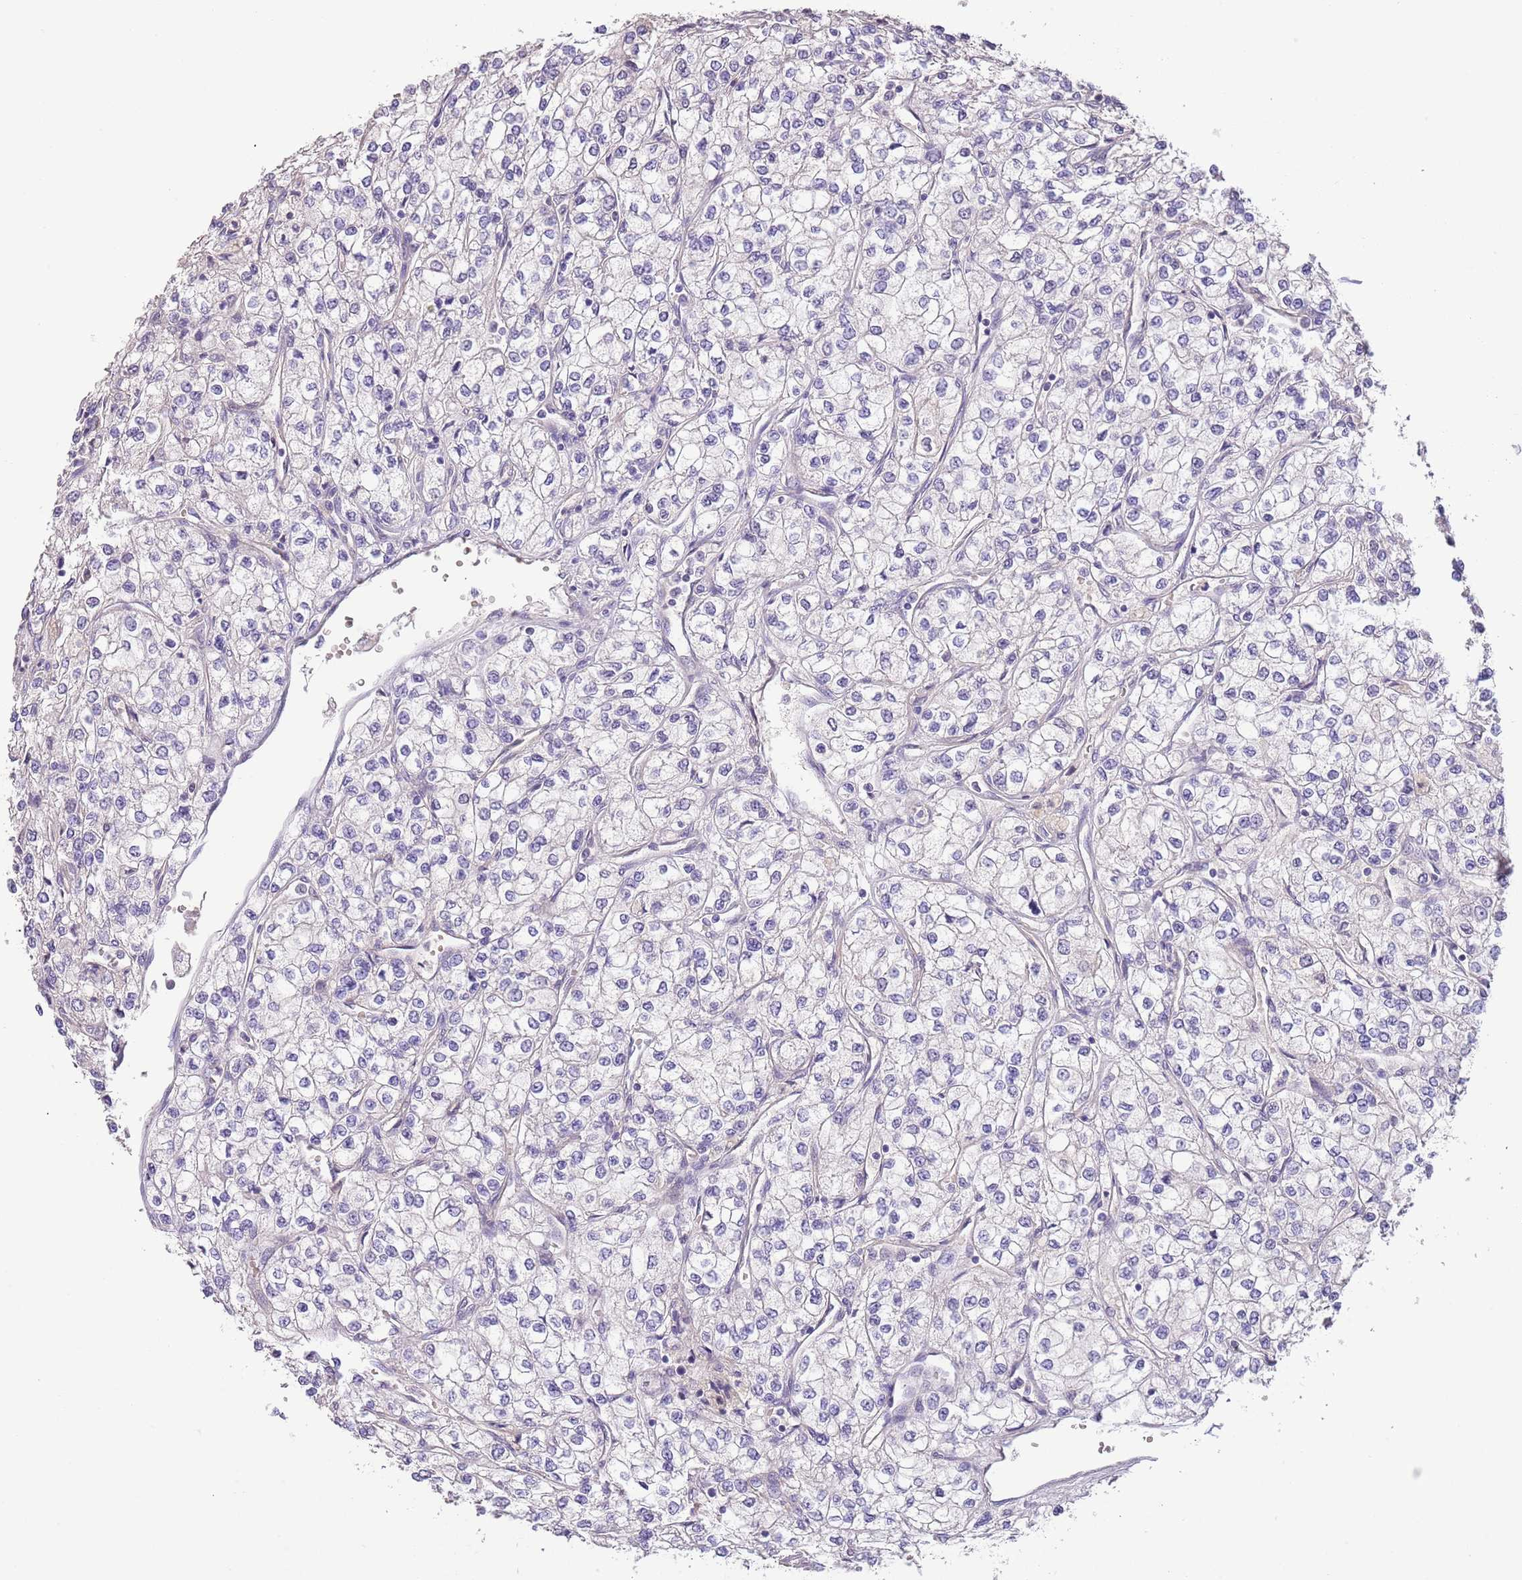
{"staining": {"intensity": "negative", "quantity": "none", "location": "none"}, "tissue": "renal cancer", "cell_type": "Tumor cells", "image_type": "cancer", "snomed": [{"axis": "morphology", "description": "Adenocarcinoma, NOS"}, {"axis": "topography", "description": "Kidney"}], "caption": "Immunohistochemical staining of renal cancer (adenocarcinoma) shows no significant expression in tumor cells. The staining is performed using DAB (3,3'-diaminobenzidine) brown chromogen with nuclei counter-stained in using hematoxylin.", "gene": "ZNF658", "patient": {"sex": "male", "age": 80}}